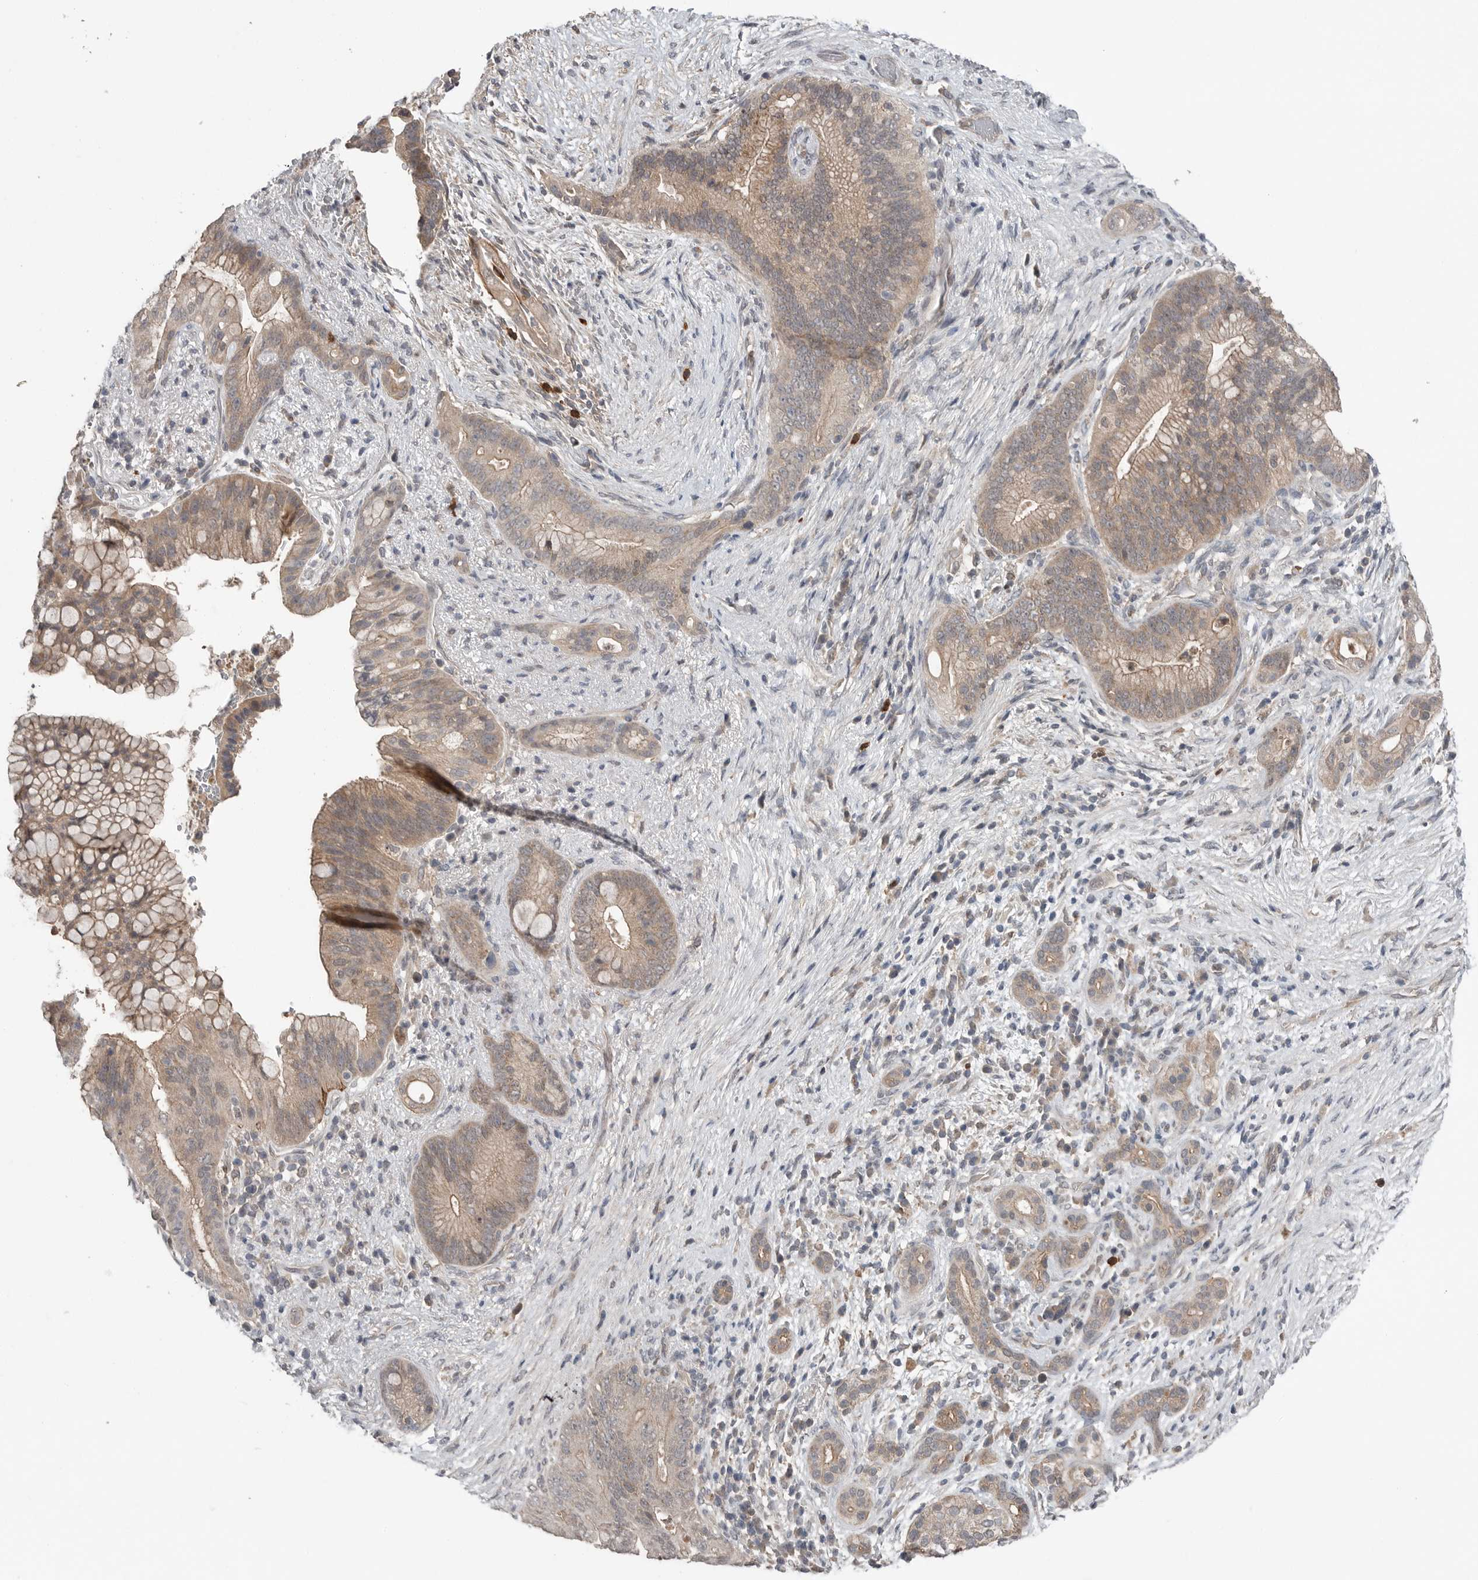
{"staining": {"intensity": "weak", "quantity": ">75%", "location": "cytoplasmic/membranous"}, "tissue": "pancreatic cancer", "cell_type": "Tumor cells", "image_type": "cancer", "snomed": [{"axis": "morphology", "description": "Adenocarcinoma, NOS"}, {"axis": "topography", "description": "Pancreas"}], "caption": "Brown immunohistochemical staining in pancreatic adenocarcinoma shows weak cytoplasmic/membranous positivity in approximately >75% of tumor cells.", "gene": "SCP2", "patient": {"sex": "male", "age": 53}}